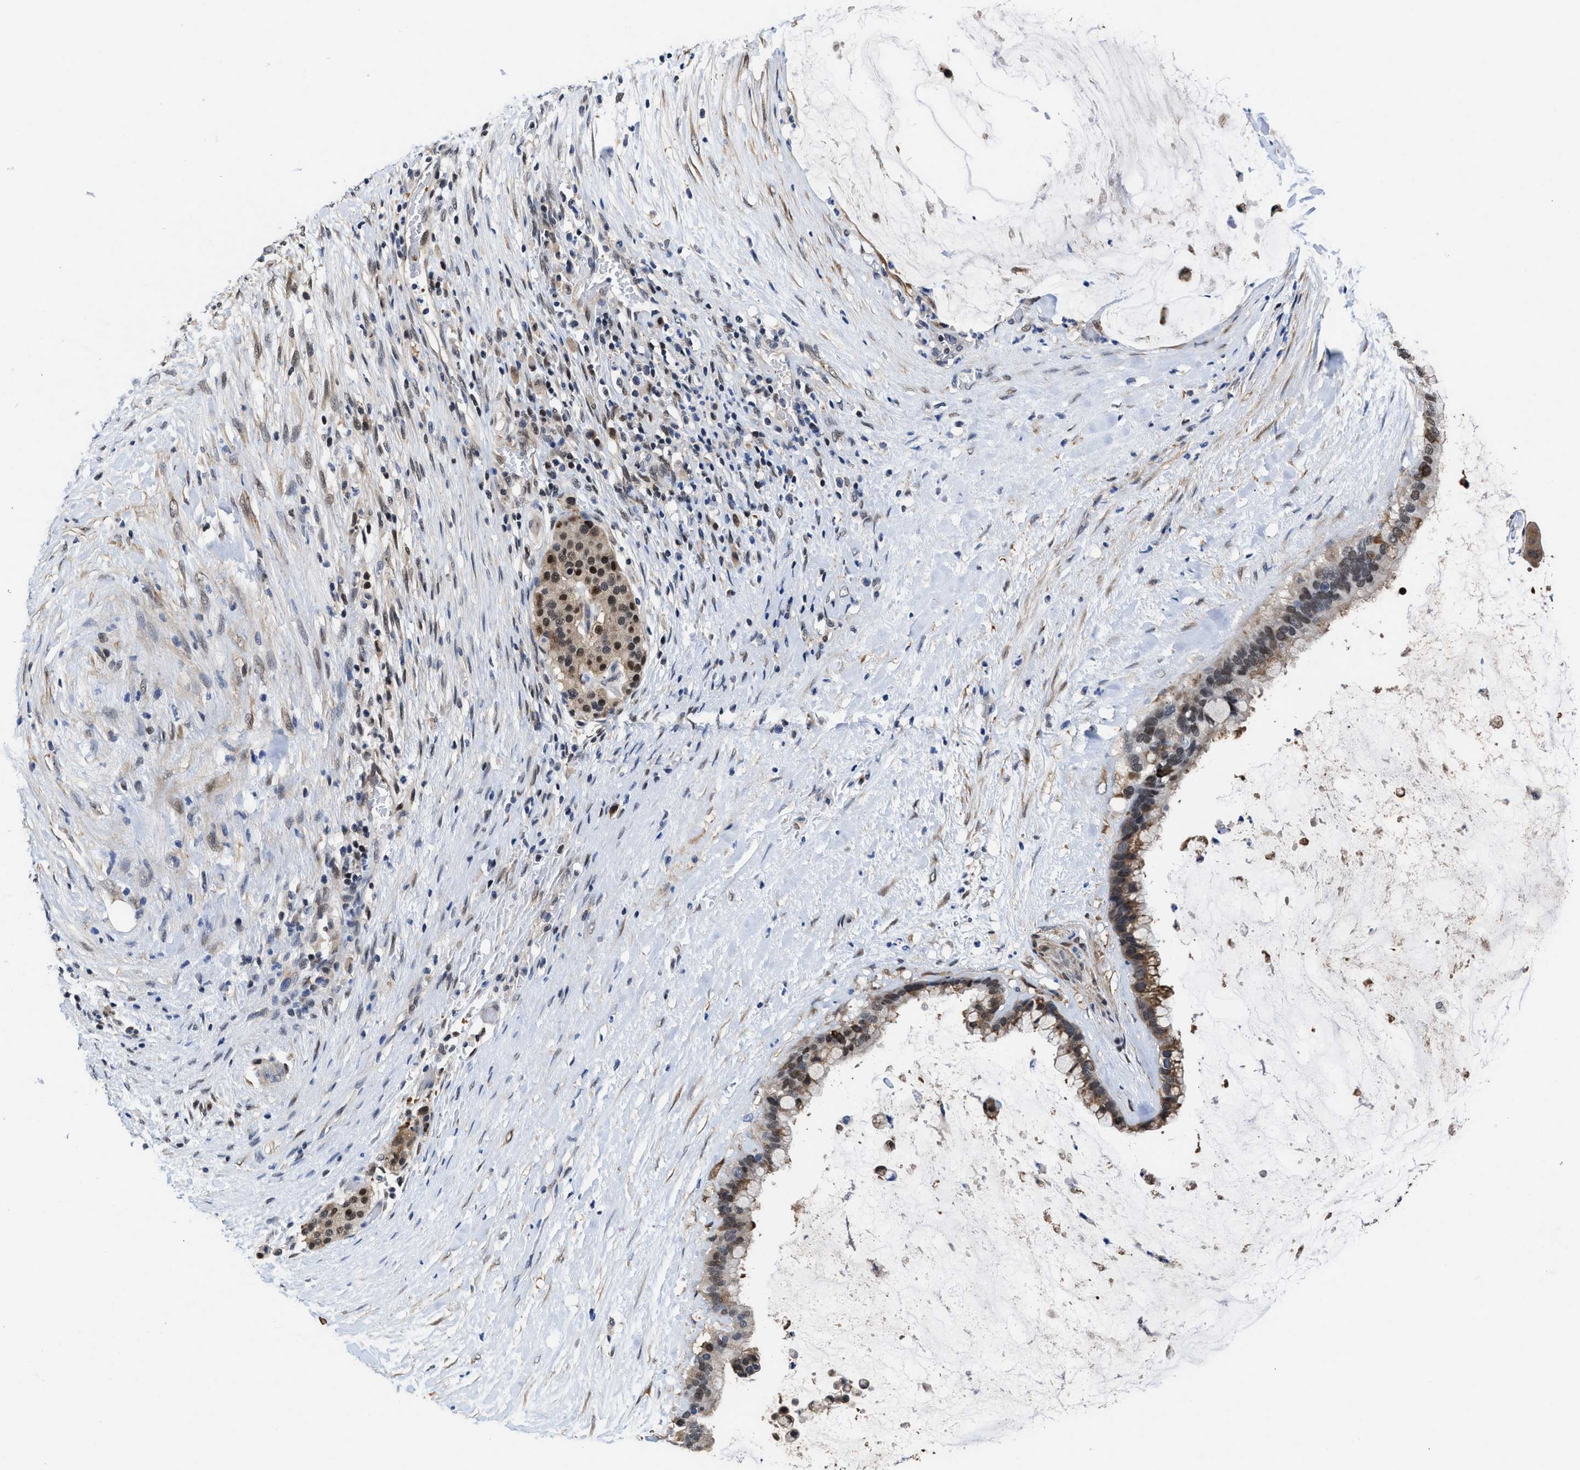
{"staining": {"intensity": "moderate", "quantity": ">75%", "location": "cytoplasmic/membranous,nuclear"}, "tissue": "pancreatic cancer", "cell_type": "Tumor cells", "image_type": "cancer", "snomed": [{"axis": "morphology", "description": "Adenocarcinoma, NOS"}, {"axis": "topography", "description": "Pancreas"}], "caption": "About >75% of tumor cells in human pancreatic cancer (adenocarcinoma) demonstrate moderate cytoplasmic/membranous and nuclear protein positivity as visualized by brown immunohistochemical staining.", "gene": "KIF12", "patient": {"sex": "male", "age": 41}}